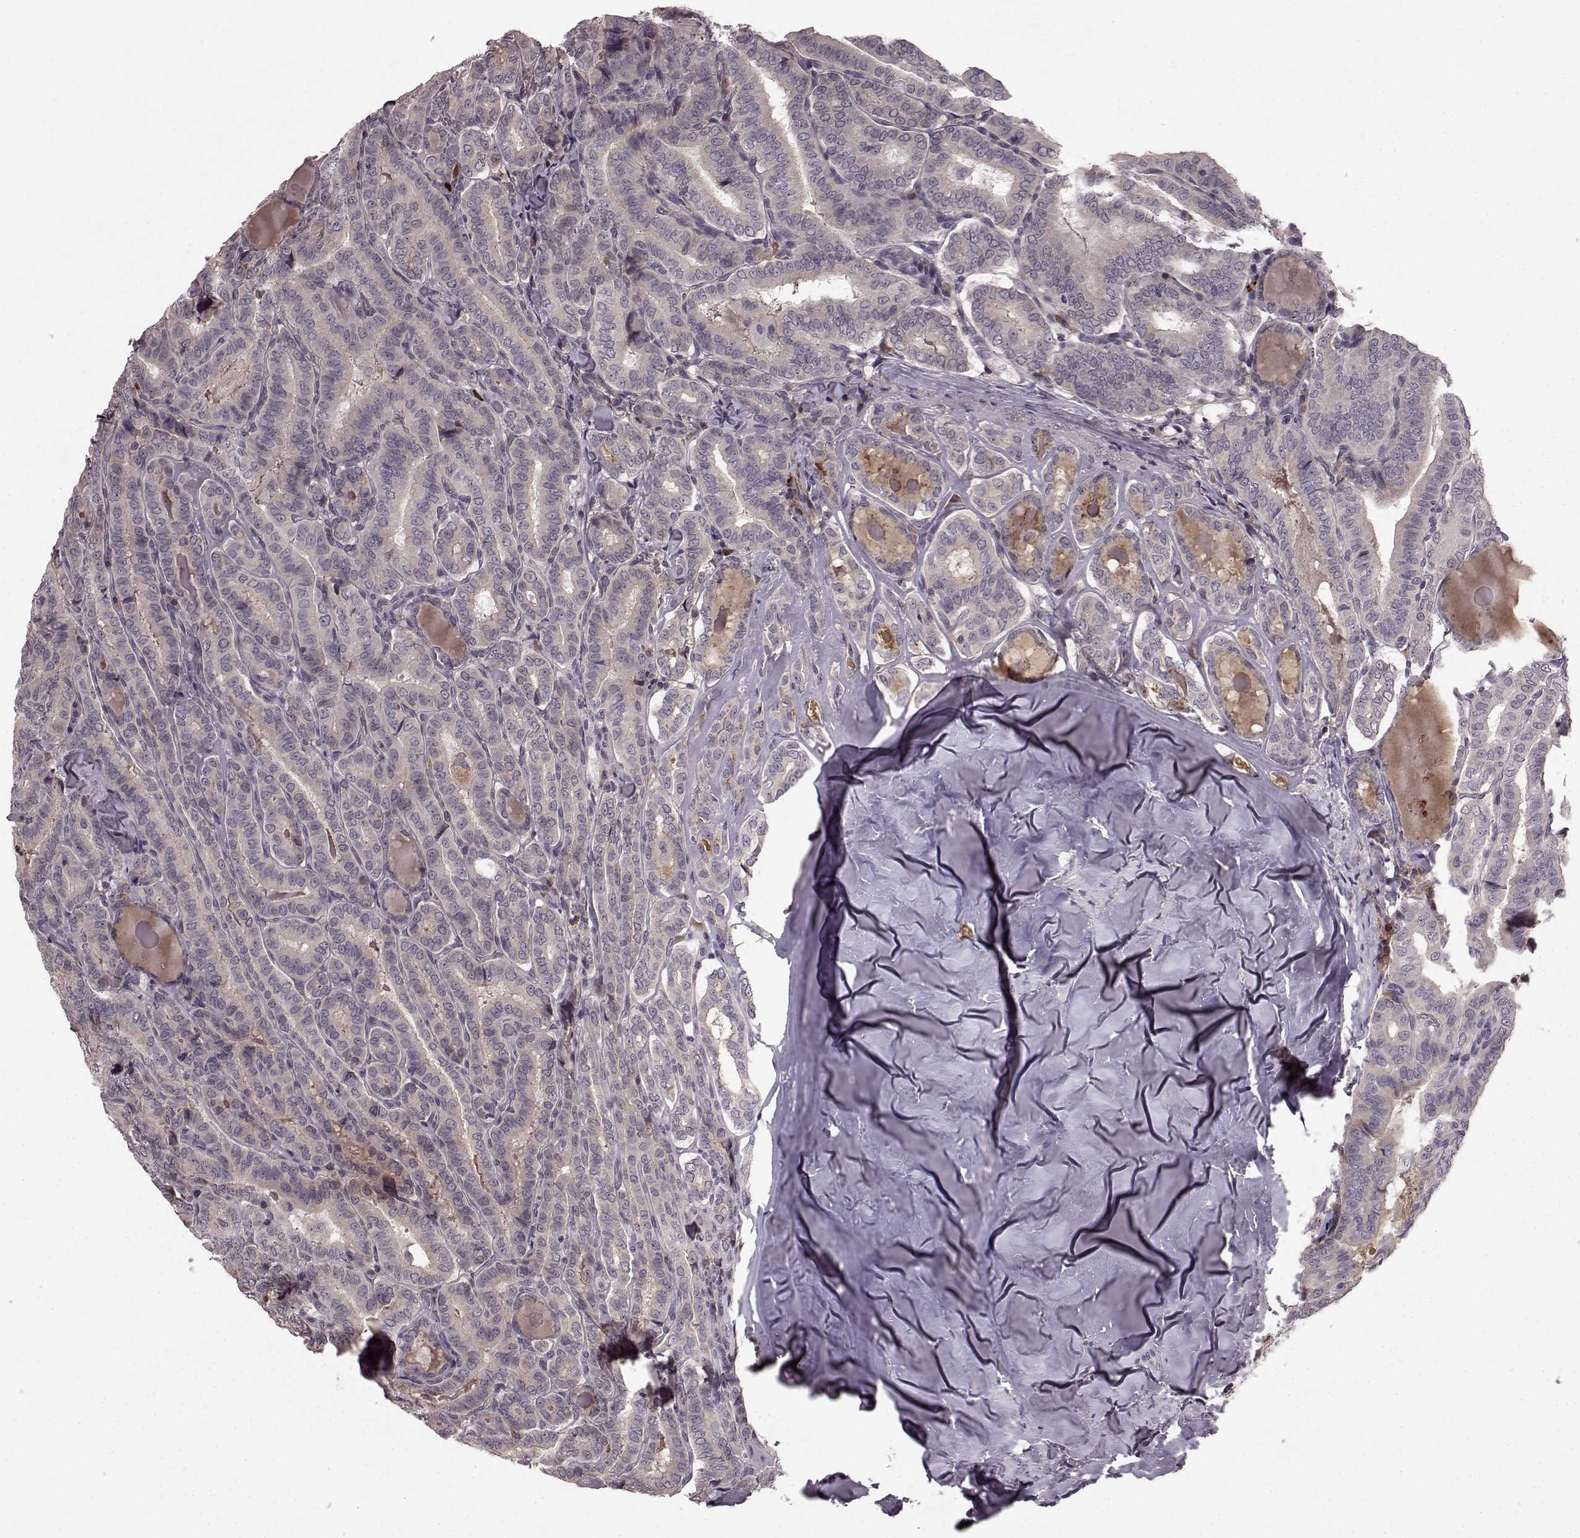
{"staining": {"intensity": "negative", "quantity": "none", "location": "none"}, "tissue": "thyroid cancer", "cell_type": "Tumor cells", "image_type": "cancer", "snomed": [{"axis": "morphology", "description": "Papillary adenocarcinoma, NOS"}, {"axis": "morphology", "description": "Papillary adenoma metastatic"}, {"axis": "topography", "description": "Thyroid gland"}], "caption": "A micrograph of thyroid cancer (papillary adenocarcinoma) stained for a protein demonstrates no brown staining in tumor cells. The staining is performed using DAB (3,3'-diaminobenzidine) brown chromogen with nuclei counter-stained in using hematoxylin.", "gene": "SLC22A18", "patient": {"sex": "female", "age": 50}}